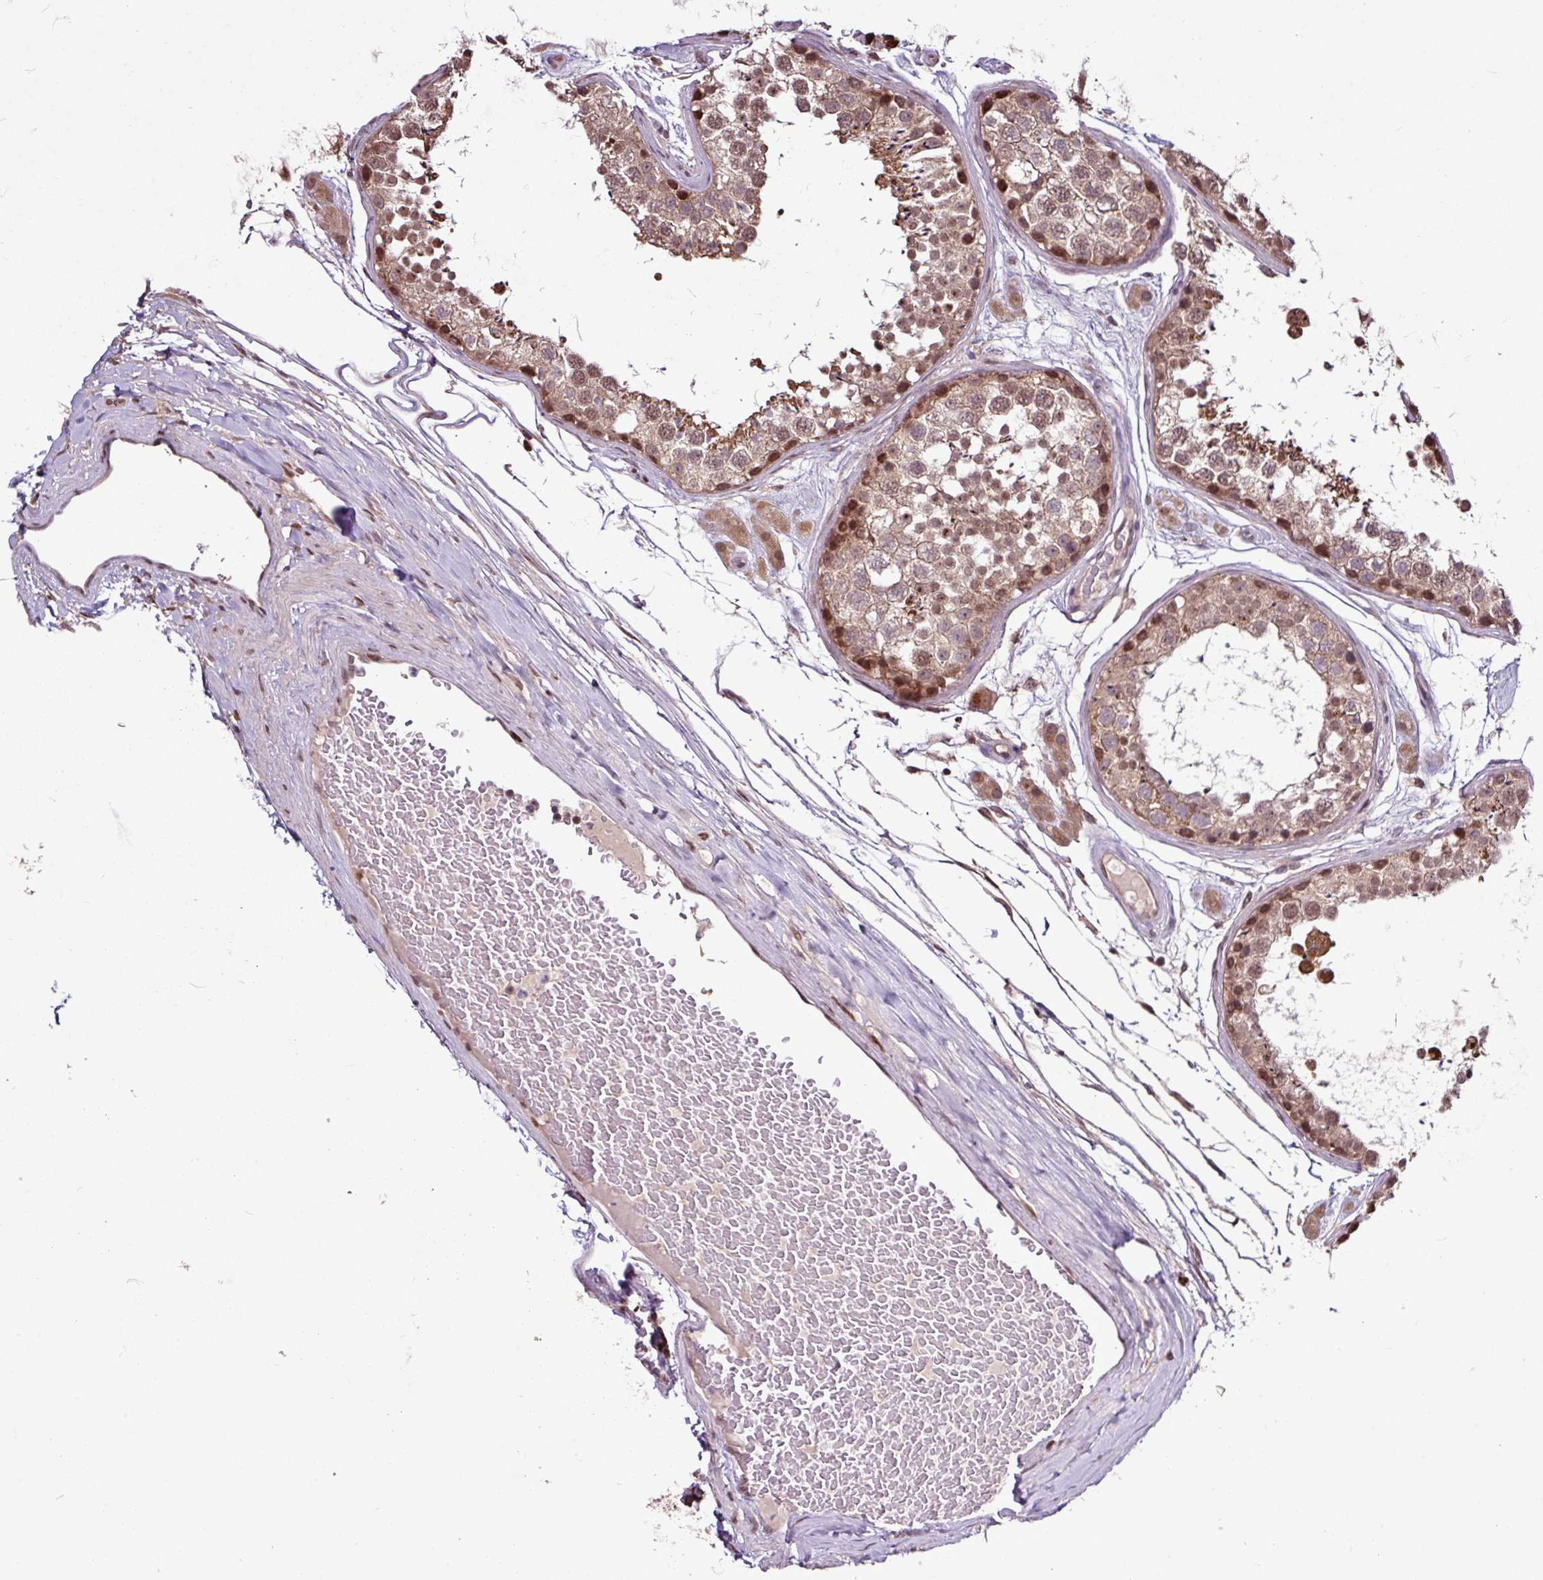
{"staining": {"intensity": "moderate", "quantity": ">75%", "location": "cytoplasmic/membranous,nuclear"}, "tissue": "testis", "cell_type": "Cells in seminiferous ducts", "image_type": "normal", "snomed": [{"axis": "morphology", "description": "Normal tissue, NOS"}, {"axis": "topography", "description": "Testis"}], "caption": "IHC histopathology image of normal human testis stained for a protein (brown), which reveals medium levels of moderate cytoplasmic/membranous,nuclear staining in approximately >75% of cells in seminiferous ducts.", "gene": "SKIC2", "patient": {"sex": "male", "age": 25}}